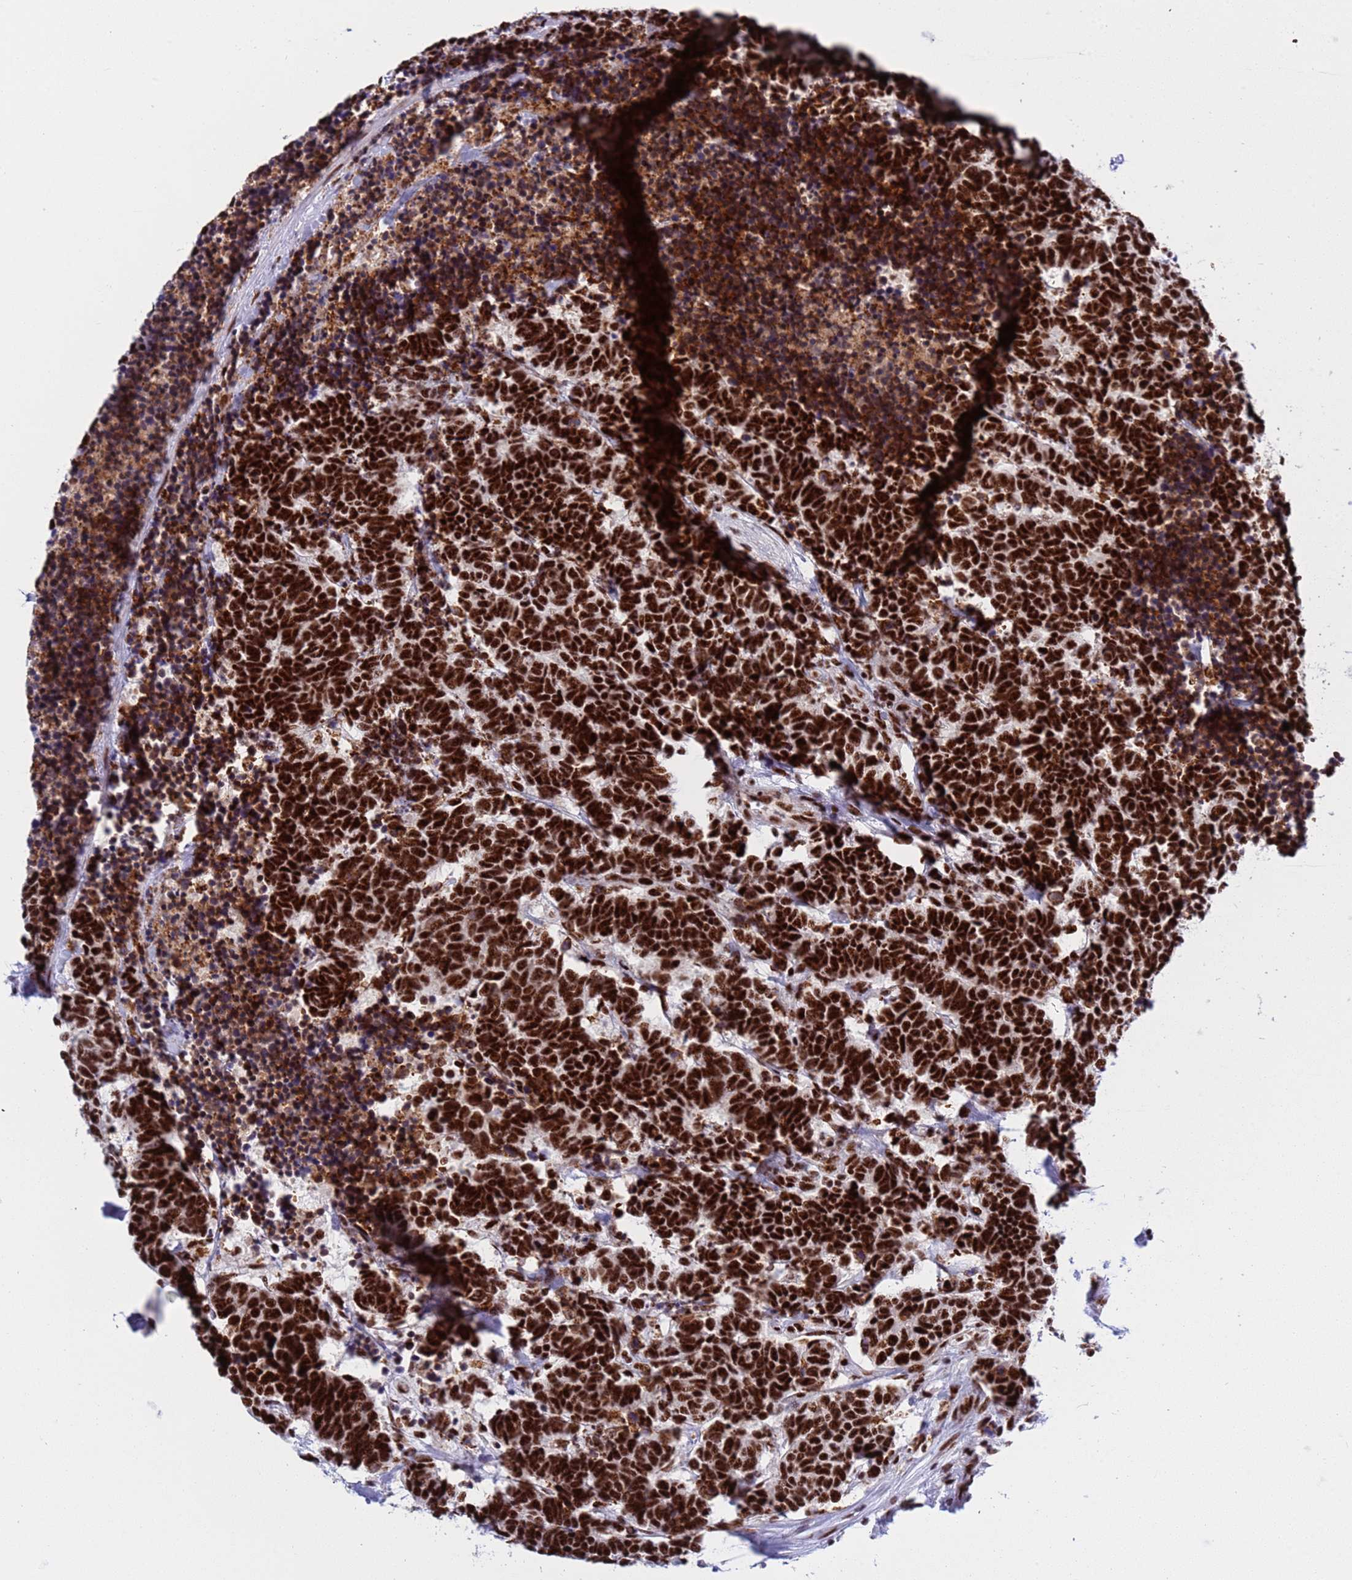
{"staining": {"intensity": "strong", "quantity": ">75%", "location": "nuclear"}, "tissue": "carcinoid", "cell_type": "Tumor cells", "image_type": "cancer", "snomed": [{"axis": "morphology", "description": "Carcinoma, NOS"}, {"axis": "morphology", "description": "Carcinoid, malignant, NOS"}, {"axis": "topography", "description": "Urinary bladder"}], "caption": "IHC staining of carcinoma, which exhibits high levels of strong nuclear positivity in approximately >75% of tumor cells indicating strong nuclear protein positivity. The staining was performed using DAB (3,3'-diaminobenzidine) (brown) for protein detection and nuclei were counterstained in hematoxylin (blue).", "gene": "THOC2", "patient": {"sex": "male", "age": 57}}